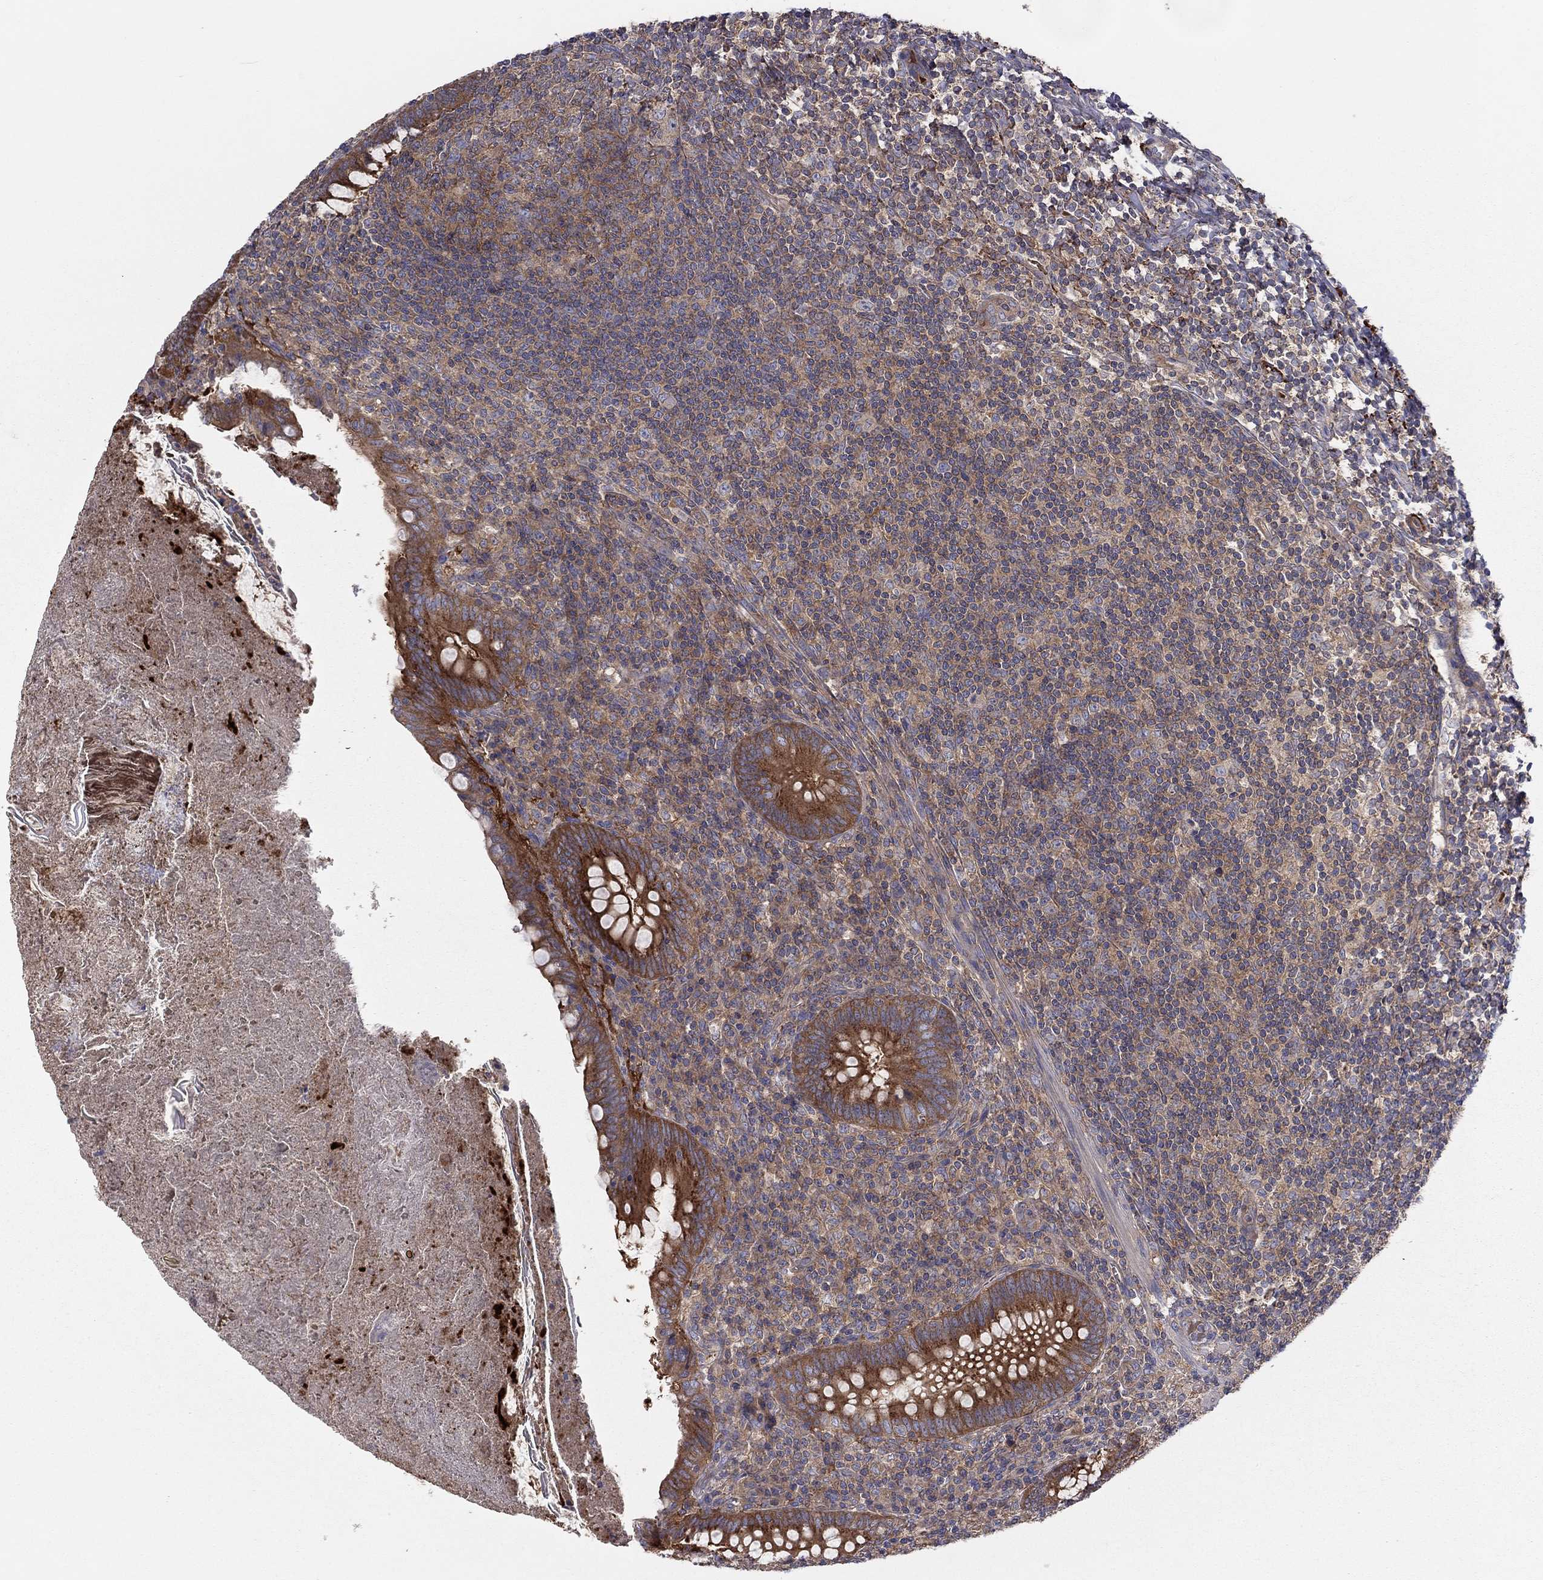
{"staining": {"intensity": "strong", "quantity": ">75%", "location": "cytoplasmic/membranous"}, "tissue": "appendix", "cell_type": "Glandular cells", "image_type": "normal", "snomed": [{"axis": "morphology", "description": "Normal tissue, NOS"}, {"axis": "topography", "description": "Appendix"}], "caption": "Immunohistochemical staining of unremarkable appendix shows high levels of strong cytoplasmic/membranous staining in approximately >75% of glandular cells.", "gene": "RNF123", "patient": {"sex": "male", "age": 47}}